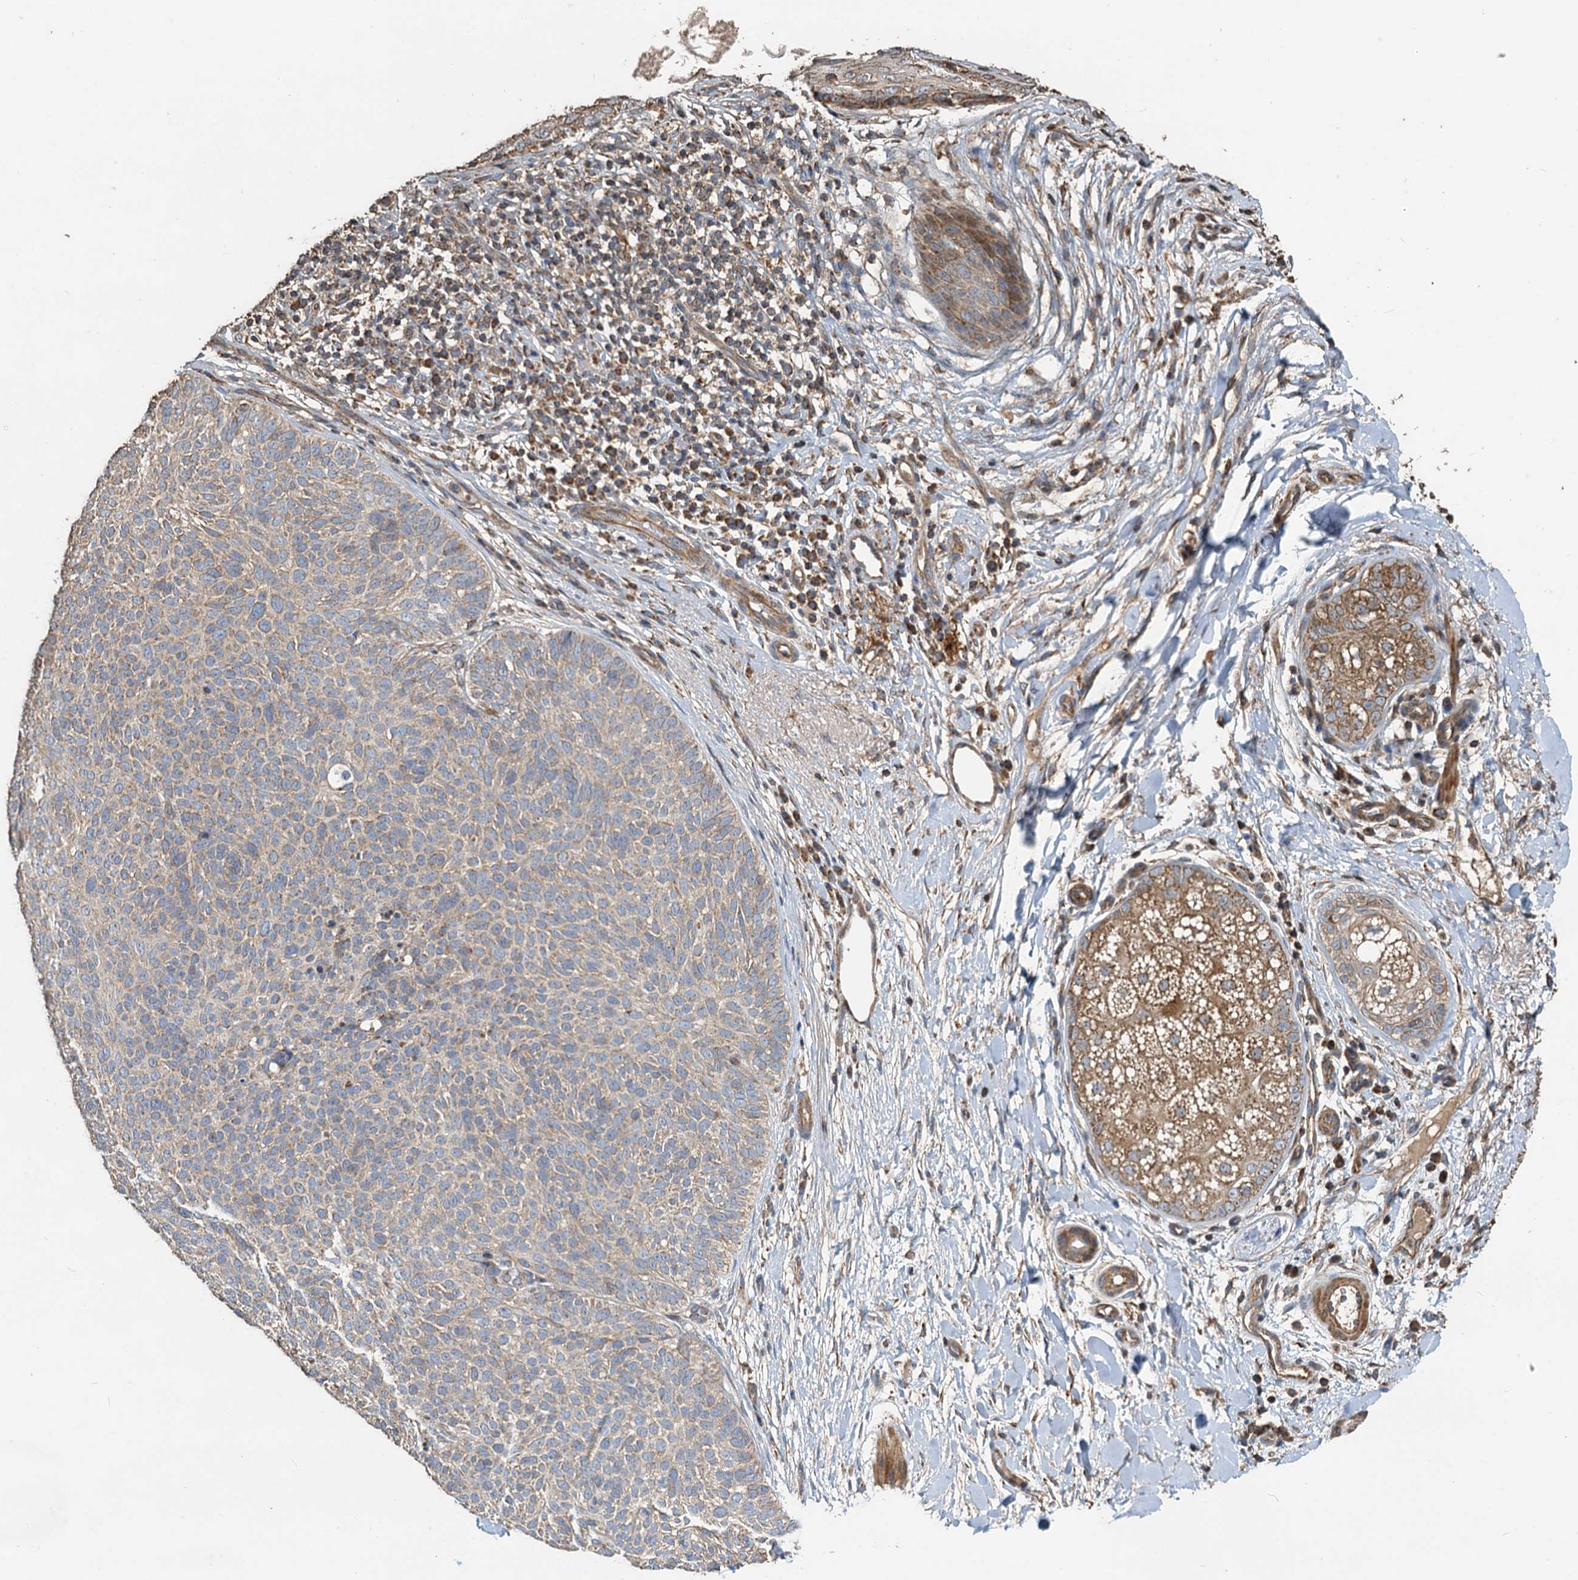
{"staining": {"intensity": "weak", "quantity": "<25%", "location": "cytoplasmic/membranous"}, "tissue": "skin cancer", "cell_type": "Tumor cells", "image_type": "cancer", "snomed": [{"axis": "morphology", "description": "Basal cell carcinoma"}, {"axis": "topography", "description": "Skin"}], "caption": "Micrograph shows no protein staining in tumor cells of skin cancer (basal cell carcinoma) tissue. (Immunohistochemistry, brightfield microscopy, high magnification).", "gene": "SDS", "patient": {"sex": "male", "age": 85}}